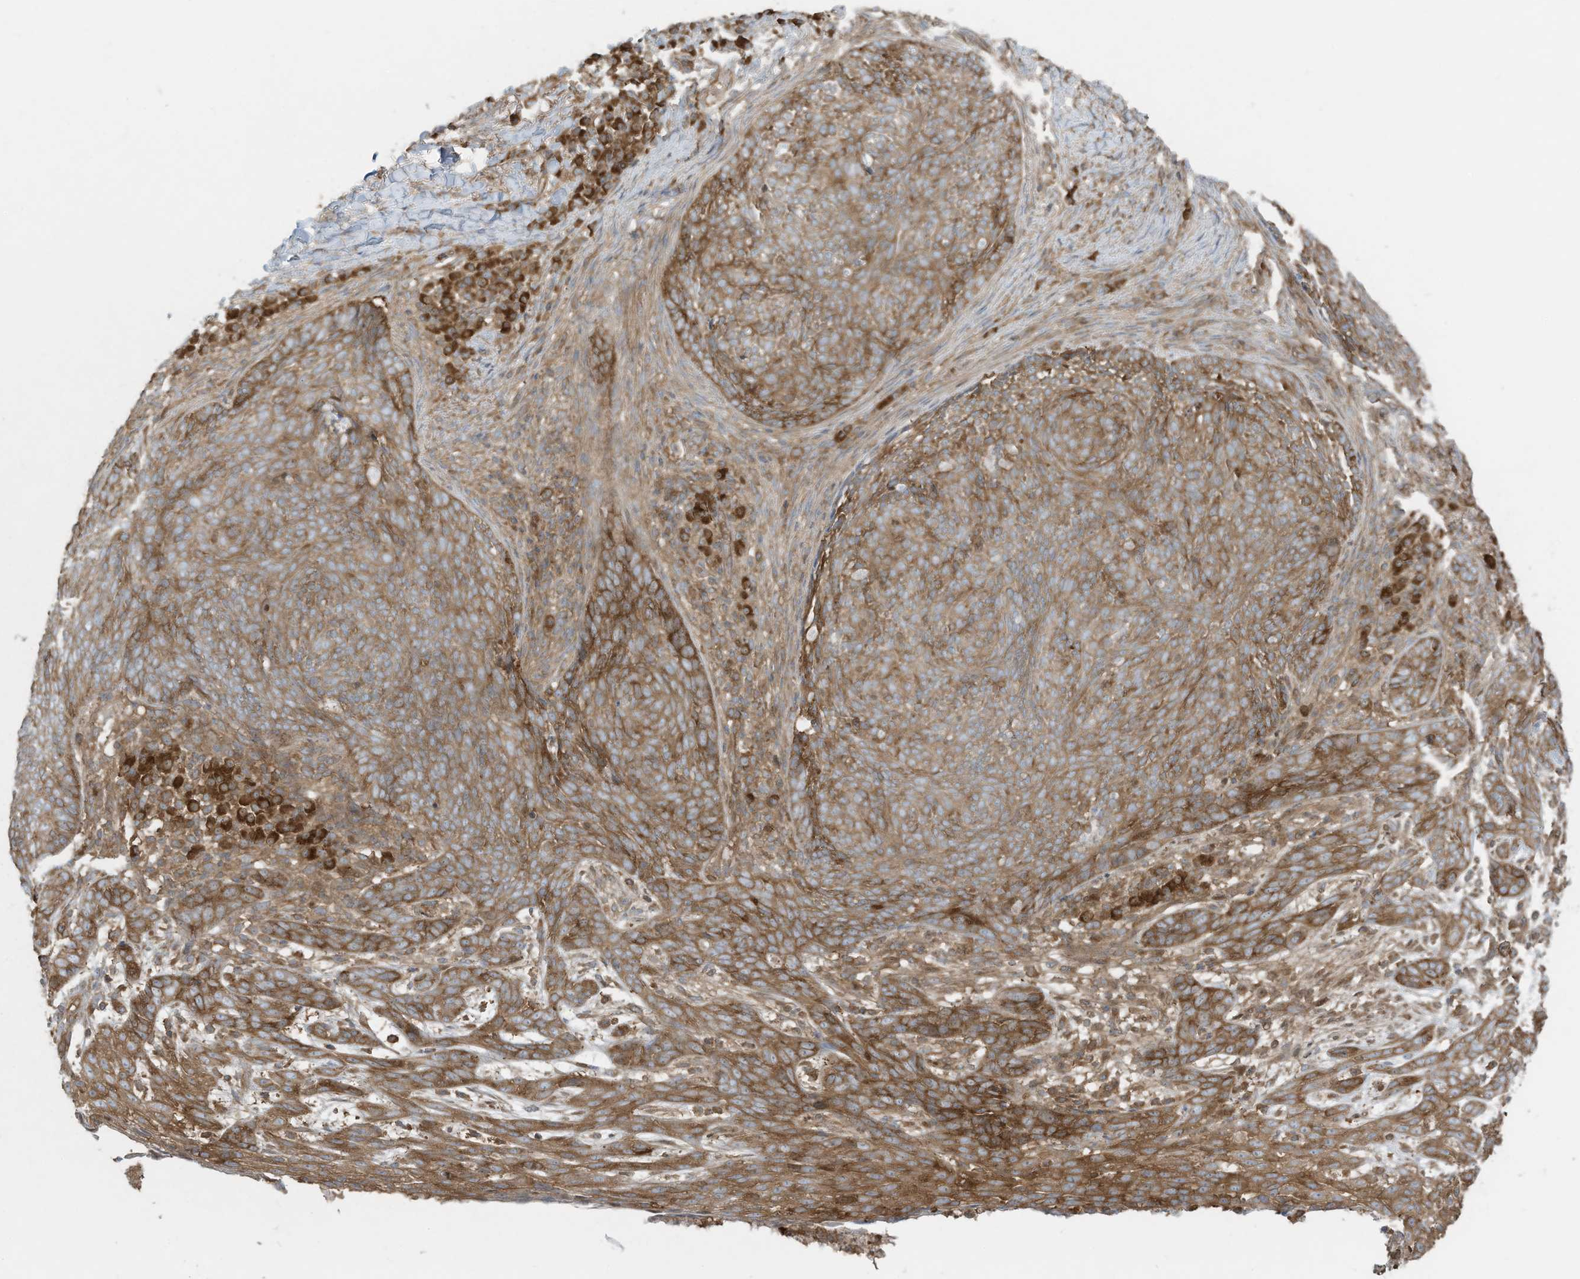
{"staining": {"intensity": "moderate", "quantity": ">75%", "location": "cytoplasmic/membranous"}, "tissue": "skin cancer", "cell_type": "Tumor cells", "image_type": "cancer", "snomed": [{"axis": "morphology", "description": "Basal cell carcinoma"}, {"axis": "topography", "description": "Skin"}], "caption": "Moderate cytoplasmic/membranous protein positivity is identified in approximately >75% of tumor cells in skin basal cell carcinoma.", "gene": "OLA1", "patient": {"sex": "male", "age": 85}}